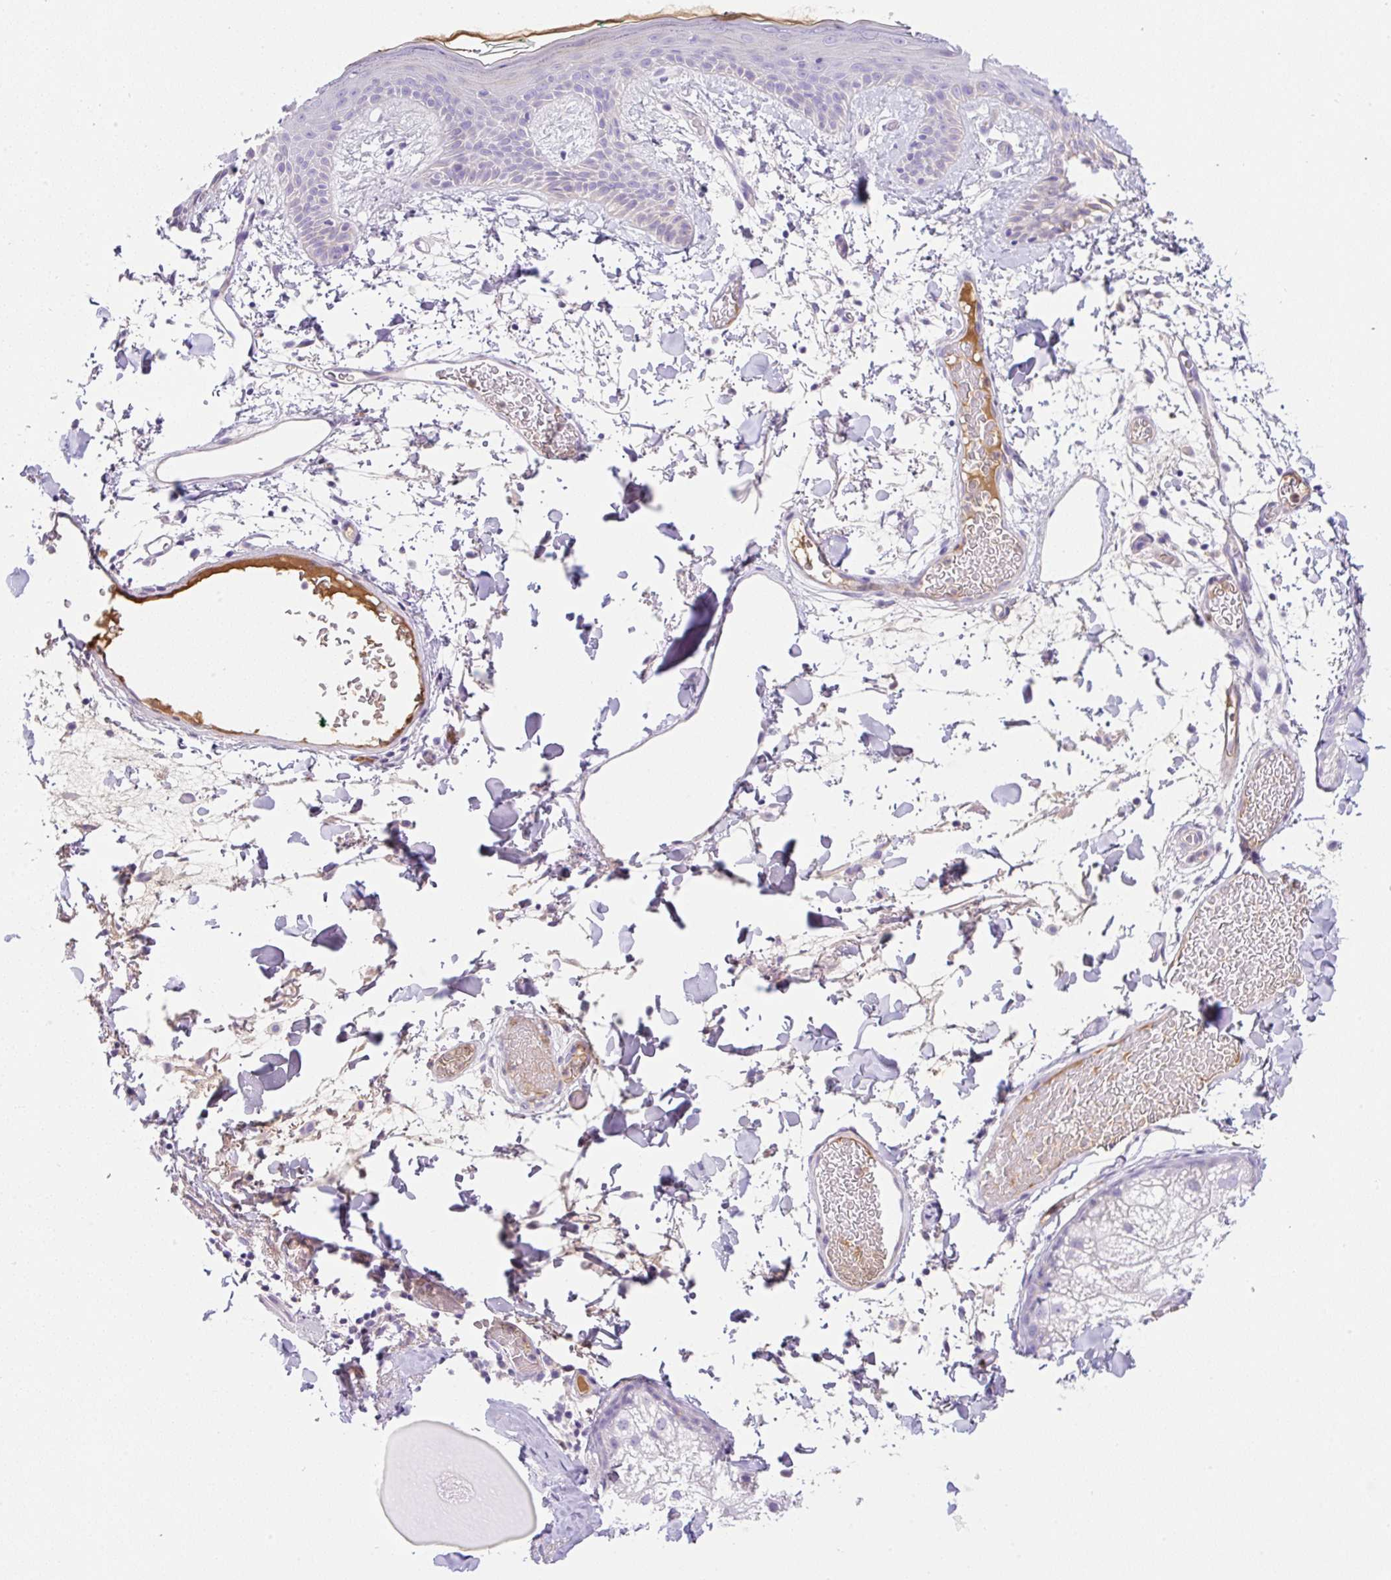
{"staining": {"intensity": "negative", "quantity": "none", "location": "none"}, "tissue": "skin", "cell_type": "Fibroblasts", "image_type": "normal", "snomed": [{"axis": "morphology", "description": "Normal tissue, NOS"}, {"axis": "topography", "description": "Skin"}], "caption": "A high-resolution photomicrograph shows immunohistochemistry staining of normal skin, which displays no significant staining in fibroblasts.", "gene": "TDRD15", "patient": {"sex": "male", "age": 79}}